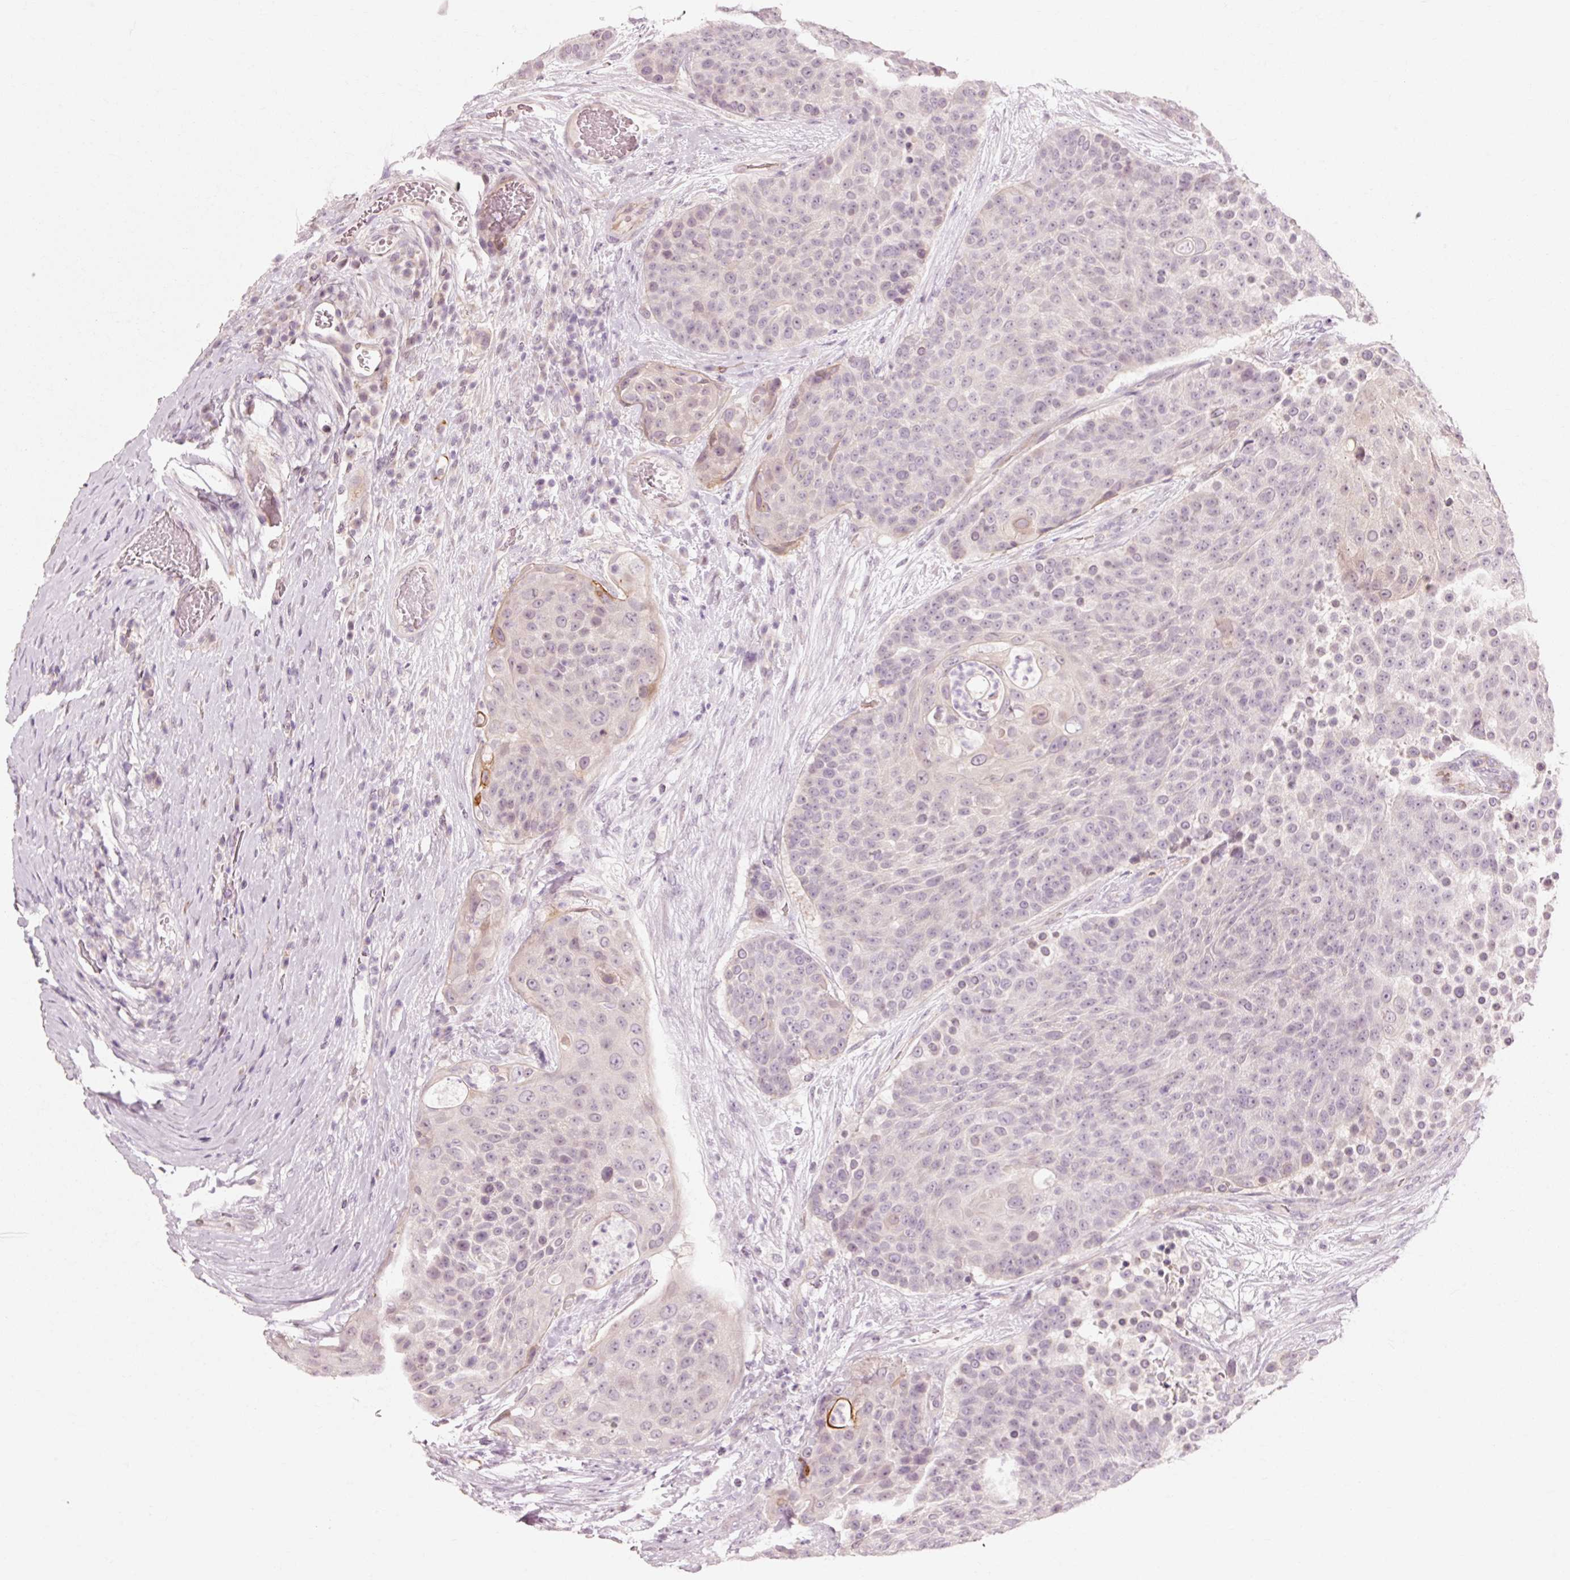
{"staining": {"intensity": "negative", "quantity": "none", "location": "none"}, "tissue": "urothelial cancer", "cell_type": "Tumor cells", "image_type": "cancer", "snomed": [{"axis": "morphology", "description": "Urothelial carcinoma, High grade"}, {"axis": "topography", "description": "Urinary bladder"}], "caption": "A photomicrograph of urothelial cancer stained for a protein demonstrates no brown staining in tumor cells.", "gene": "TRIM73", "patient": {"sex": "female", "age": 63}}